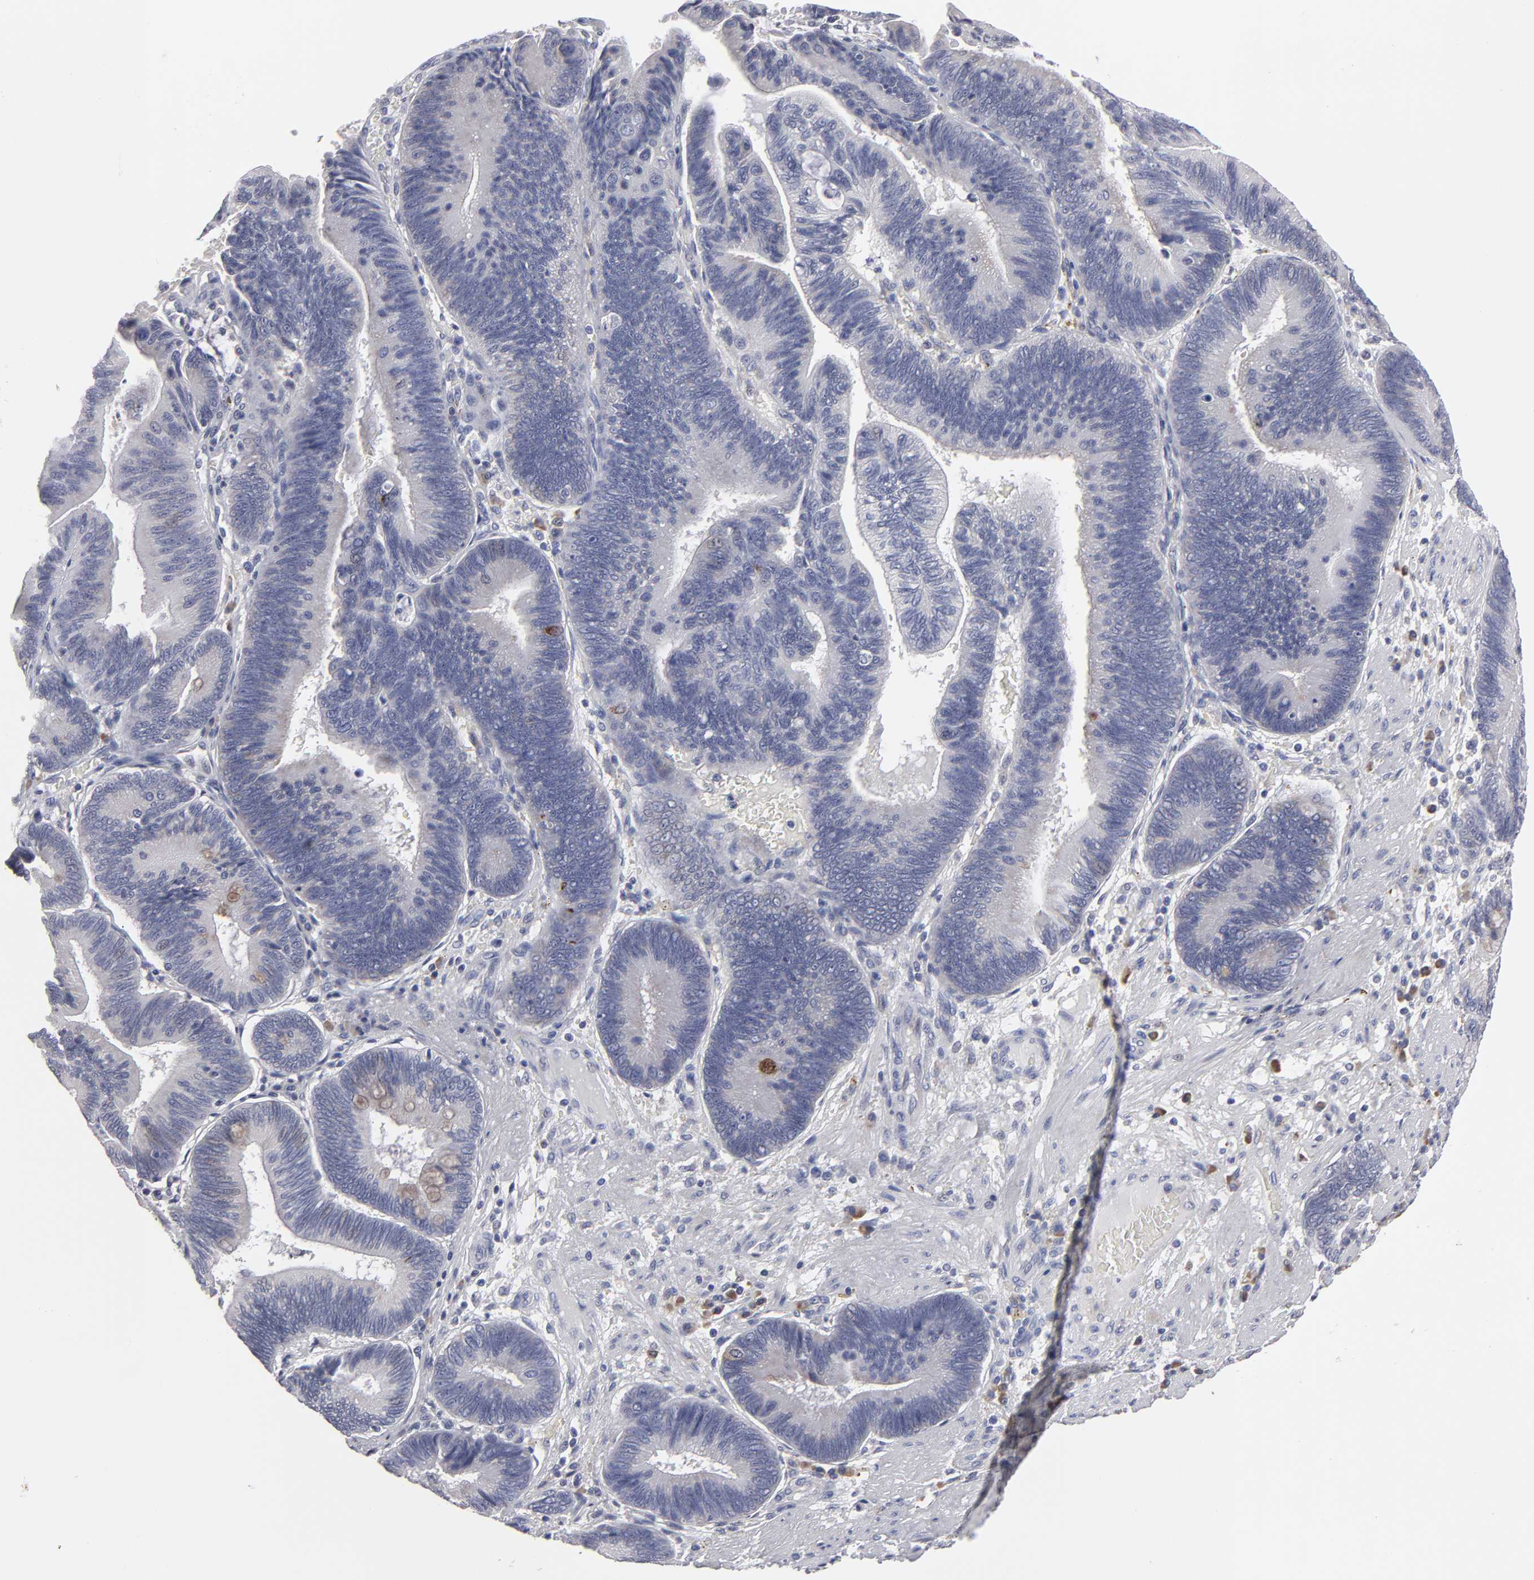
{"staining": {"intensity": "weak", "quantity": "<25%", "location": "cytoplasmic/membranous,nuclear"}, "tissue": "pancreatic cancer", "cell_type": "Tumor cells", "image_type": "cancer", "snomed": [{"axis": "morphology", "description": "Adenocarcinoma, NOS"}, {"axis": "topography", "description": "Pancreas"}], "caption": "This is an IHC photomicrograph of human adenocarcinoma (pancreatic). There is no expression in tumor cells.", "gene": "CCDC80", "patient": {"sex": "male", "age": 82}}